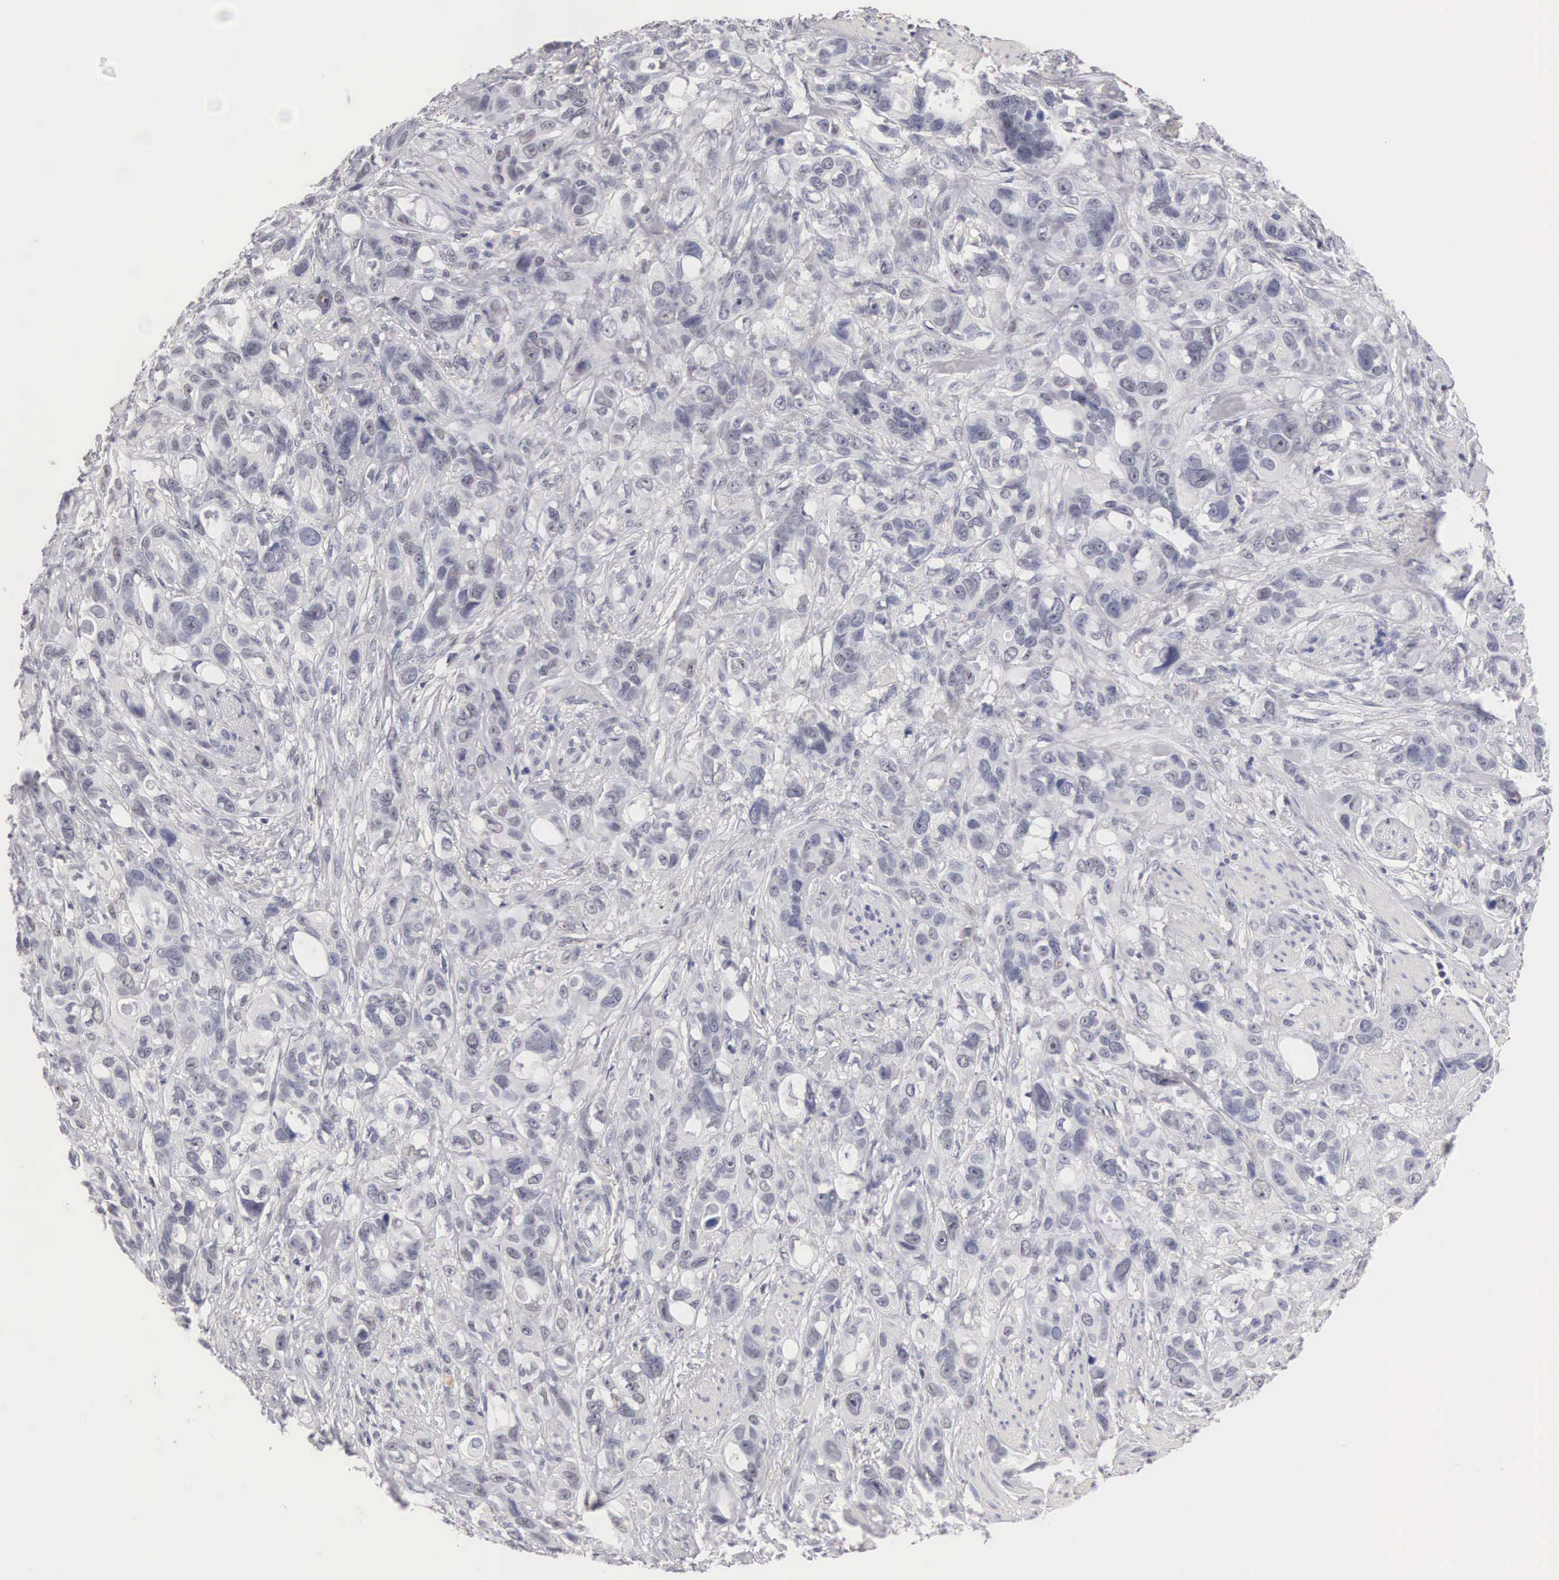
{"staining": {"intensity": "negative", "quantity": "none", "location": "none"}, "tissue": "stomach cancer", "cell_type": "Tumor cells", "image_type": "cancer", "snomed": [{"axis": "morphology", "description": "Adenocarcinoma, NOS"}, {"axis": "topography", "description": "Stomach, upper"}], "caption": "An immunohistochemistry (IHC) micrograph of adenocarcinoma (stomach) is shown. There is no staining in tumor cells of adenocarcinoma (stomach).", "gene": "FAM47A", "patient": {"sex": "male", "age": 47}}